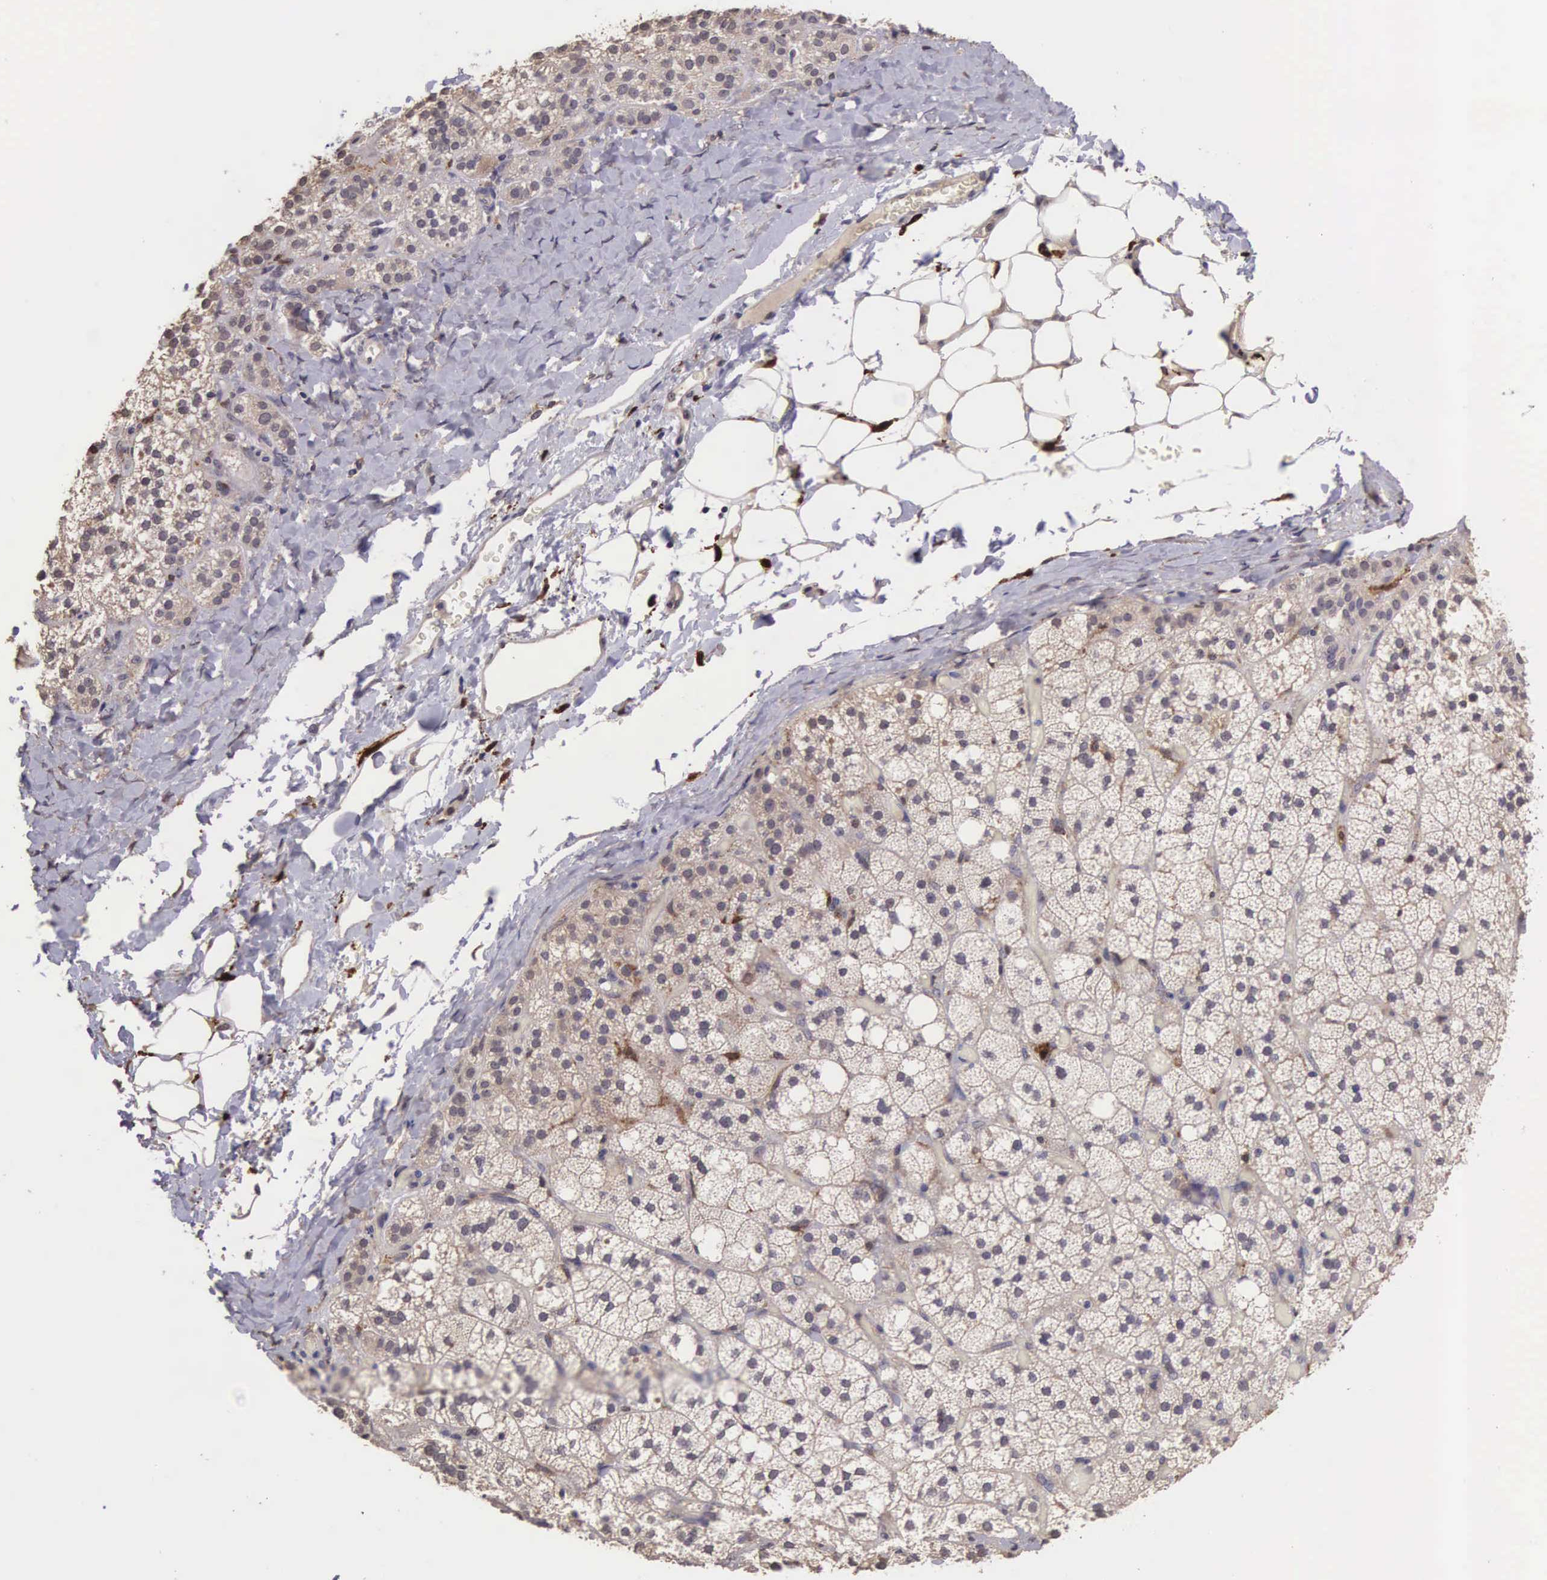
{"staining": {"intensity": "negative", "quantity": "none", "location": "none"}, "tissue": "adrenal gland", "cell_type": "Glandular cells", "image_type": "normal", "snomed": [{"axis": "morphology", "description": "Normal tissue, NOS"}, {"axis": "topography", "description": "Adrenal gland"}], "caption": "DAB (3,3'-diaminobenzidine) immunohistochemical staining of normal adrenal gland shows no significant expression in glandular cells.", "gene": "CDC45", "patient": {"sex": "male", "age": 53}}